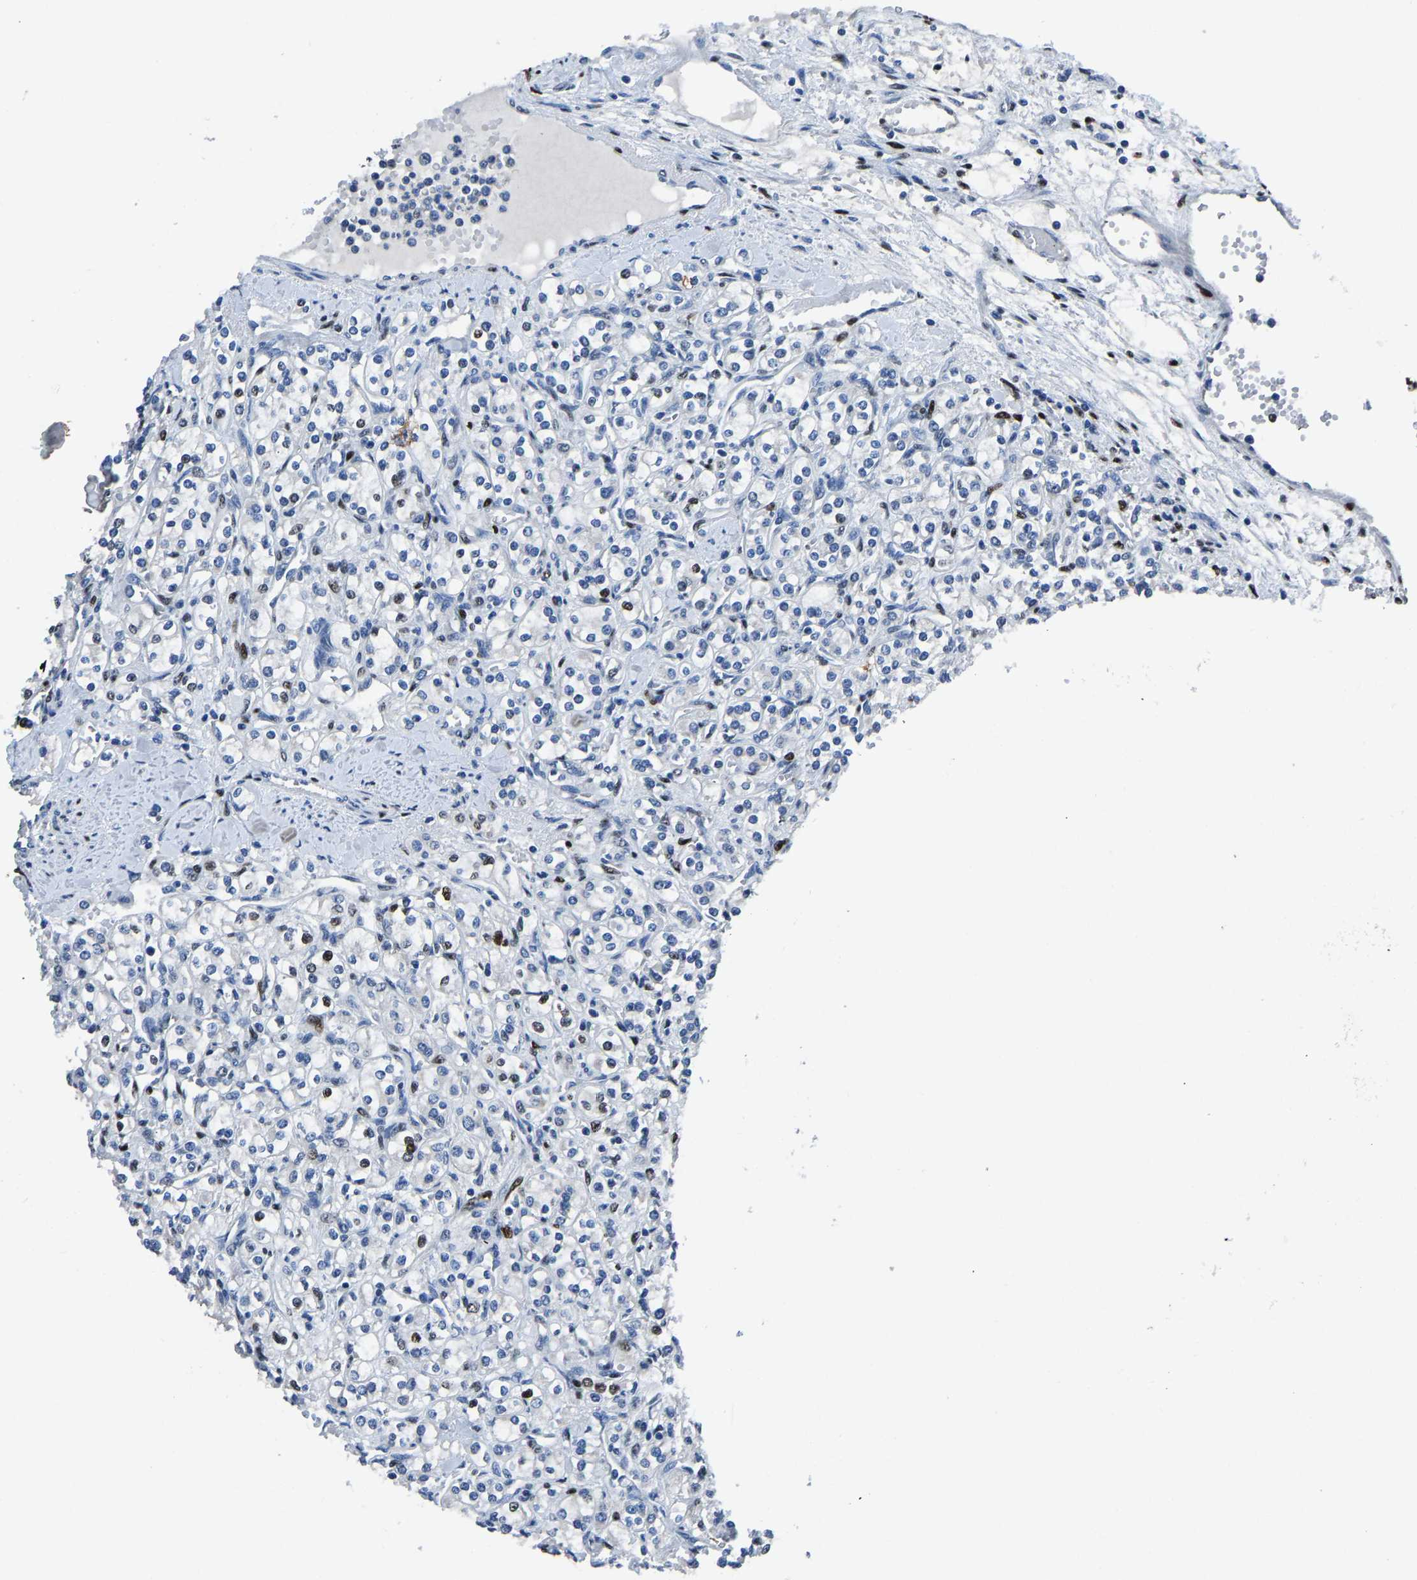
{"staining": {"intensity": "moderate", "quantity": "25%-75%", "location": "nuclear"}, "tissue": "renal cancer", "cell_type": "Tumor cells", "image_type": "cancer", "snomed": [{"axis": "morphology", "description": "Adenocarcinoma, NOS"}, {"axis": "topography", "description": "Kidney"}], "caption": "This is a micrograph of immunohistochemistry staining of renal adenocarcinoma, which shows moderate expression in the nuclear of tumor cells.", "gene": "EGR1", "patient": {"sex": "male", "age": 77}}